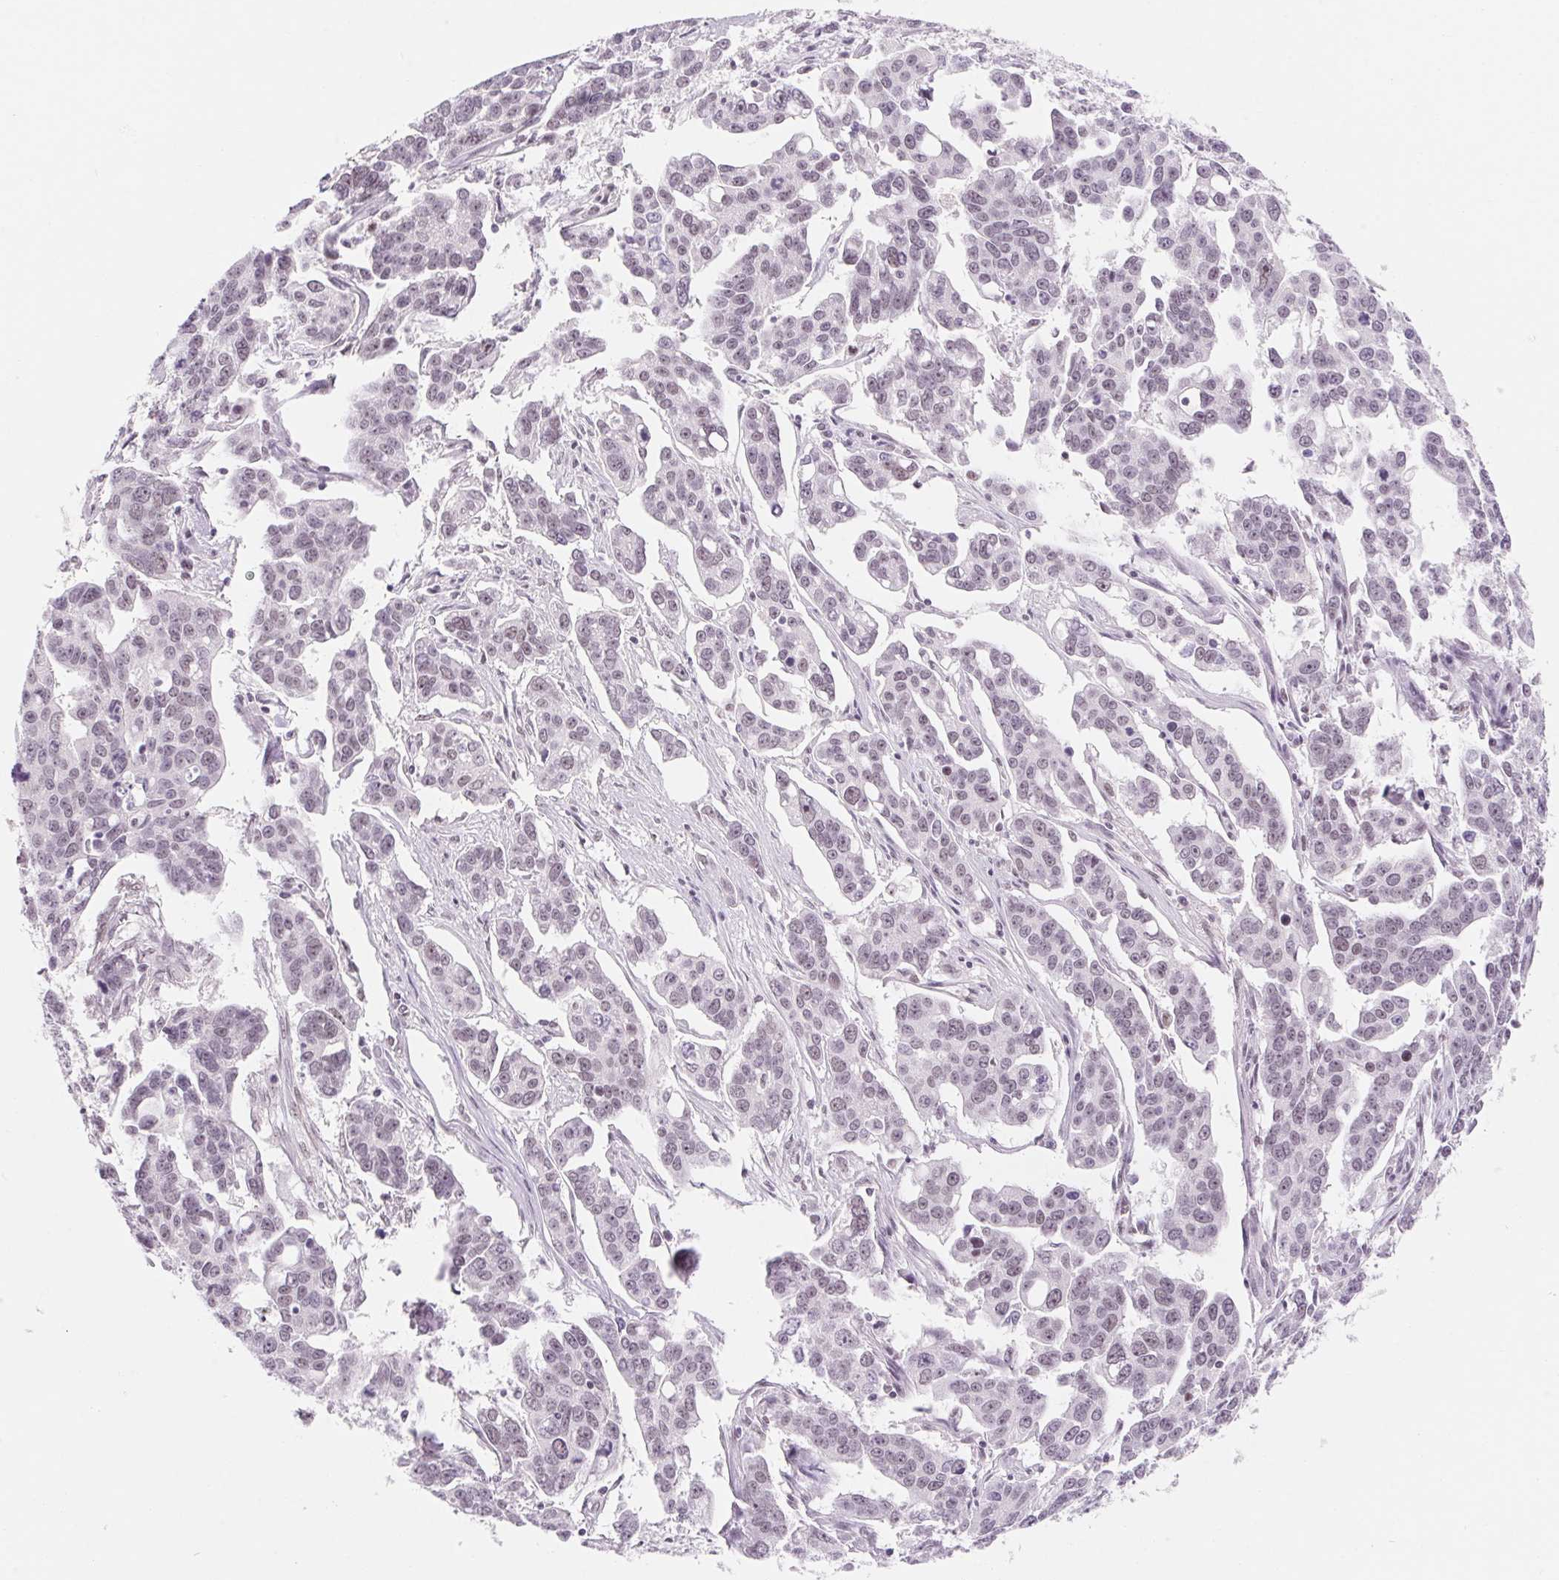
{"staining": {"intensity": "weak", "quantity": "<25%", "location": "nuclear"}, "tissue": "ovarian cancer", "cell_type": "Tumor cells", "image_type": "cancer", "snomed": [{"axis": "morphology", "description": "Carcinoma, endometroid"}, {"axis": "topography", "description": "Ovary"}], "caption": "Human ovarian cancer (endometroid carcinoma) stained for a protein using immunohistochemistry demonstrates no positivity in tumor cells.", "gene": "ZIC4", "patient": {"sex": "female", "age": 78}}